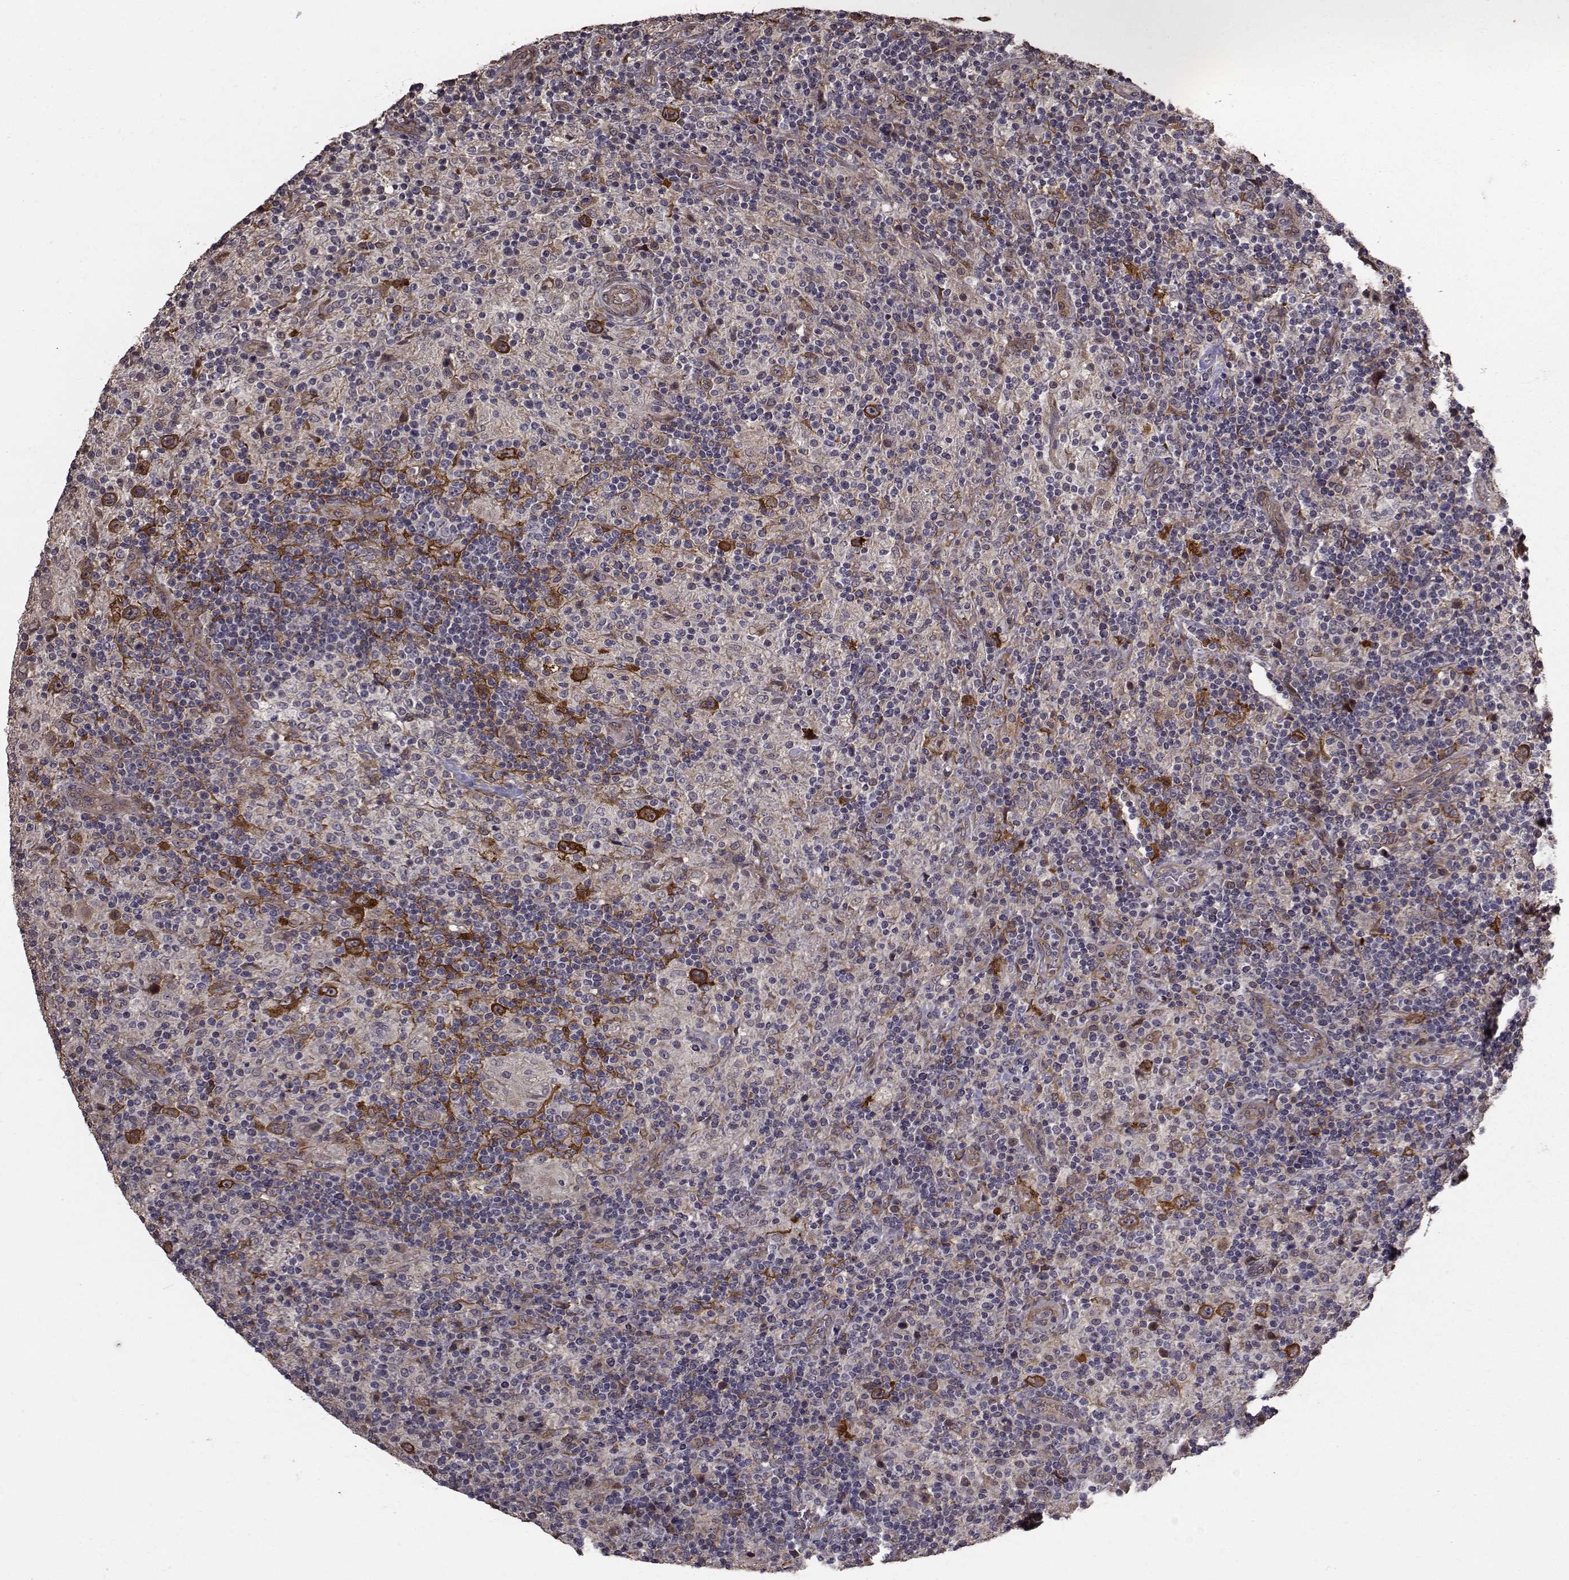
{"staining": {"intensity": "strong", "quantity": ">75%", "location": "cytoplasmic/membranous"}, "tissue": "lymphoma", "cell_type": "Tumor cells", "image_type": "cancer", "snomed": [{"axis": "morphology", "description": "Hodgkin's disease, NOS"}, {"axis": "topography", "description": "Lymph node"}], "caption": "High-magnification brightfield microscopy of lymphoma stained with DAB (brown) and counterstained with hematoxylin (blue). tumor cells exhibit strong cytoplasmic/membranous positivity is seen in about>75% of cells.", "gene": "TRIP10", "patient": {"sex": "male", "age": 70}}